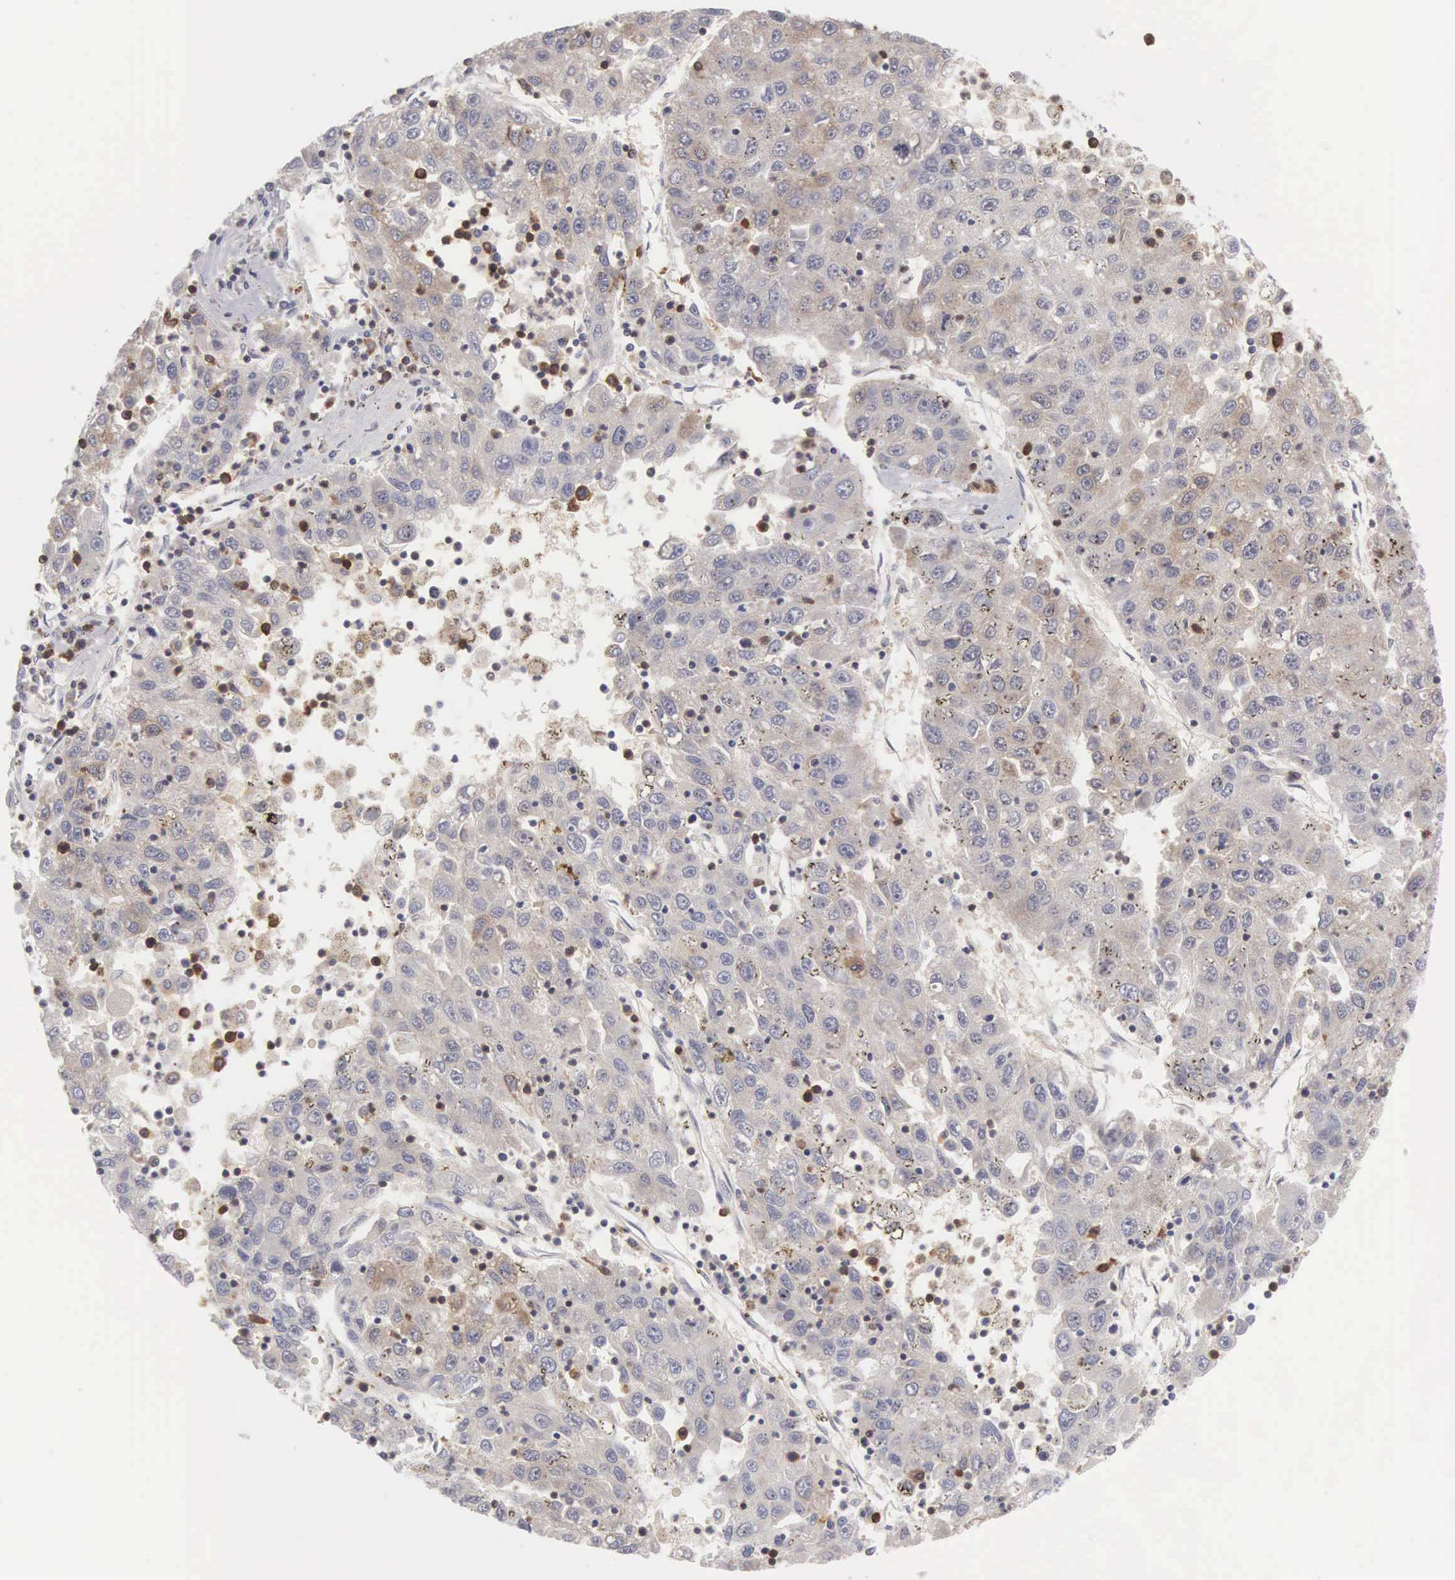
{"staining": {"intensity": "weak", "quantity": ">75%", "location": "cytoplasmic/membranous"}, "tissue": "liver cancer", "cell_type": "Tumor cells", "image_type": "cancer", "snomed": [{"axis": "morphology", "description": "Carcinoma, Hepatocellular, NOS"}, {"axis": "topography", "description": "Liver"}], "caption": "Human liver hepatocellular carcinoma stained with a brown dye reveals weak cytoplasmic/membranous positive positivity in approximately >75% of tumor cells.", "gene": "SH3BP1", "patient": {"sex": "male", "age": 49}}